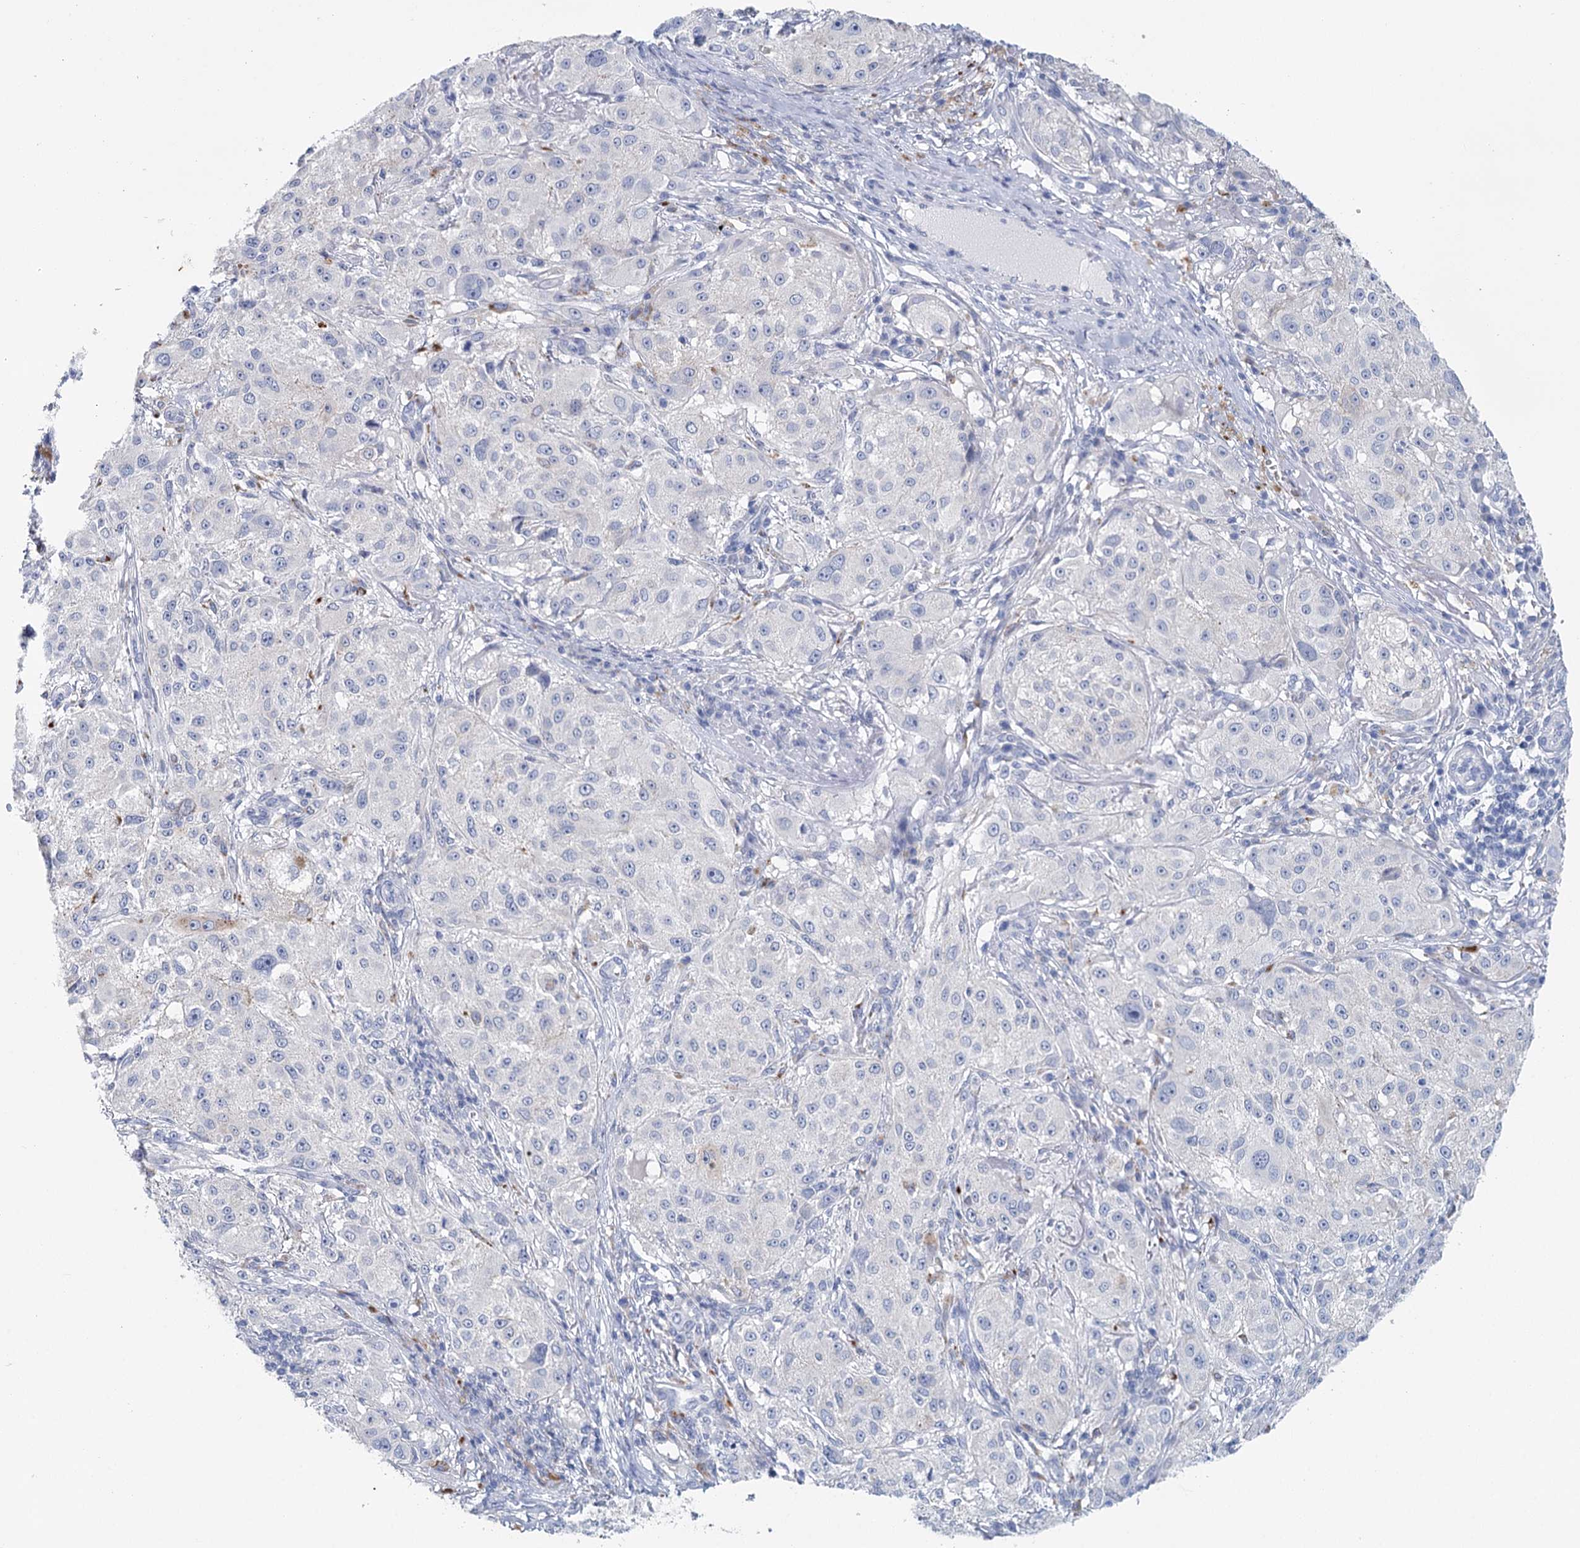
{"staining": {"intensity": "negative", "quantity": "none", "location": "none"}, "tissue": "melanoma", "cell_type": "Tumor cells", "image_type": "cancer", "snomed": [{"axis": "morphology", "description": "Necrosis, NOS"}, {"axis": "morphology", "description": "Malignant melanoma, NOS"}, {"axis": "topography", "description": "Skin"}], "caption": "This is a histopathology image of immunohistochemistry (IHC) staining of malignant melanoma, which shows no positivity in tumor cells.", "gene": "METTL7B", "patient": {"sex": "female", "age": 87}}